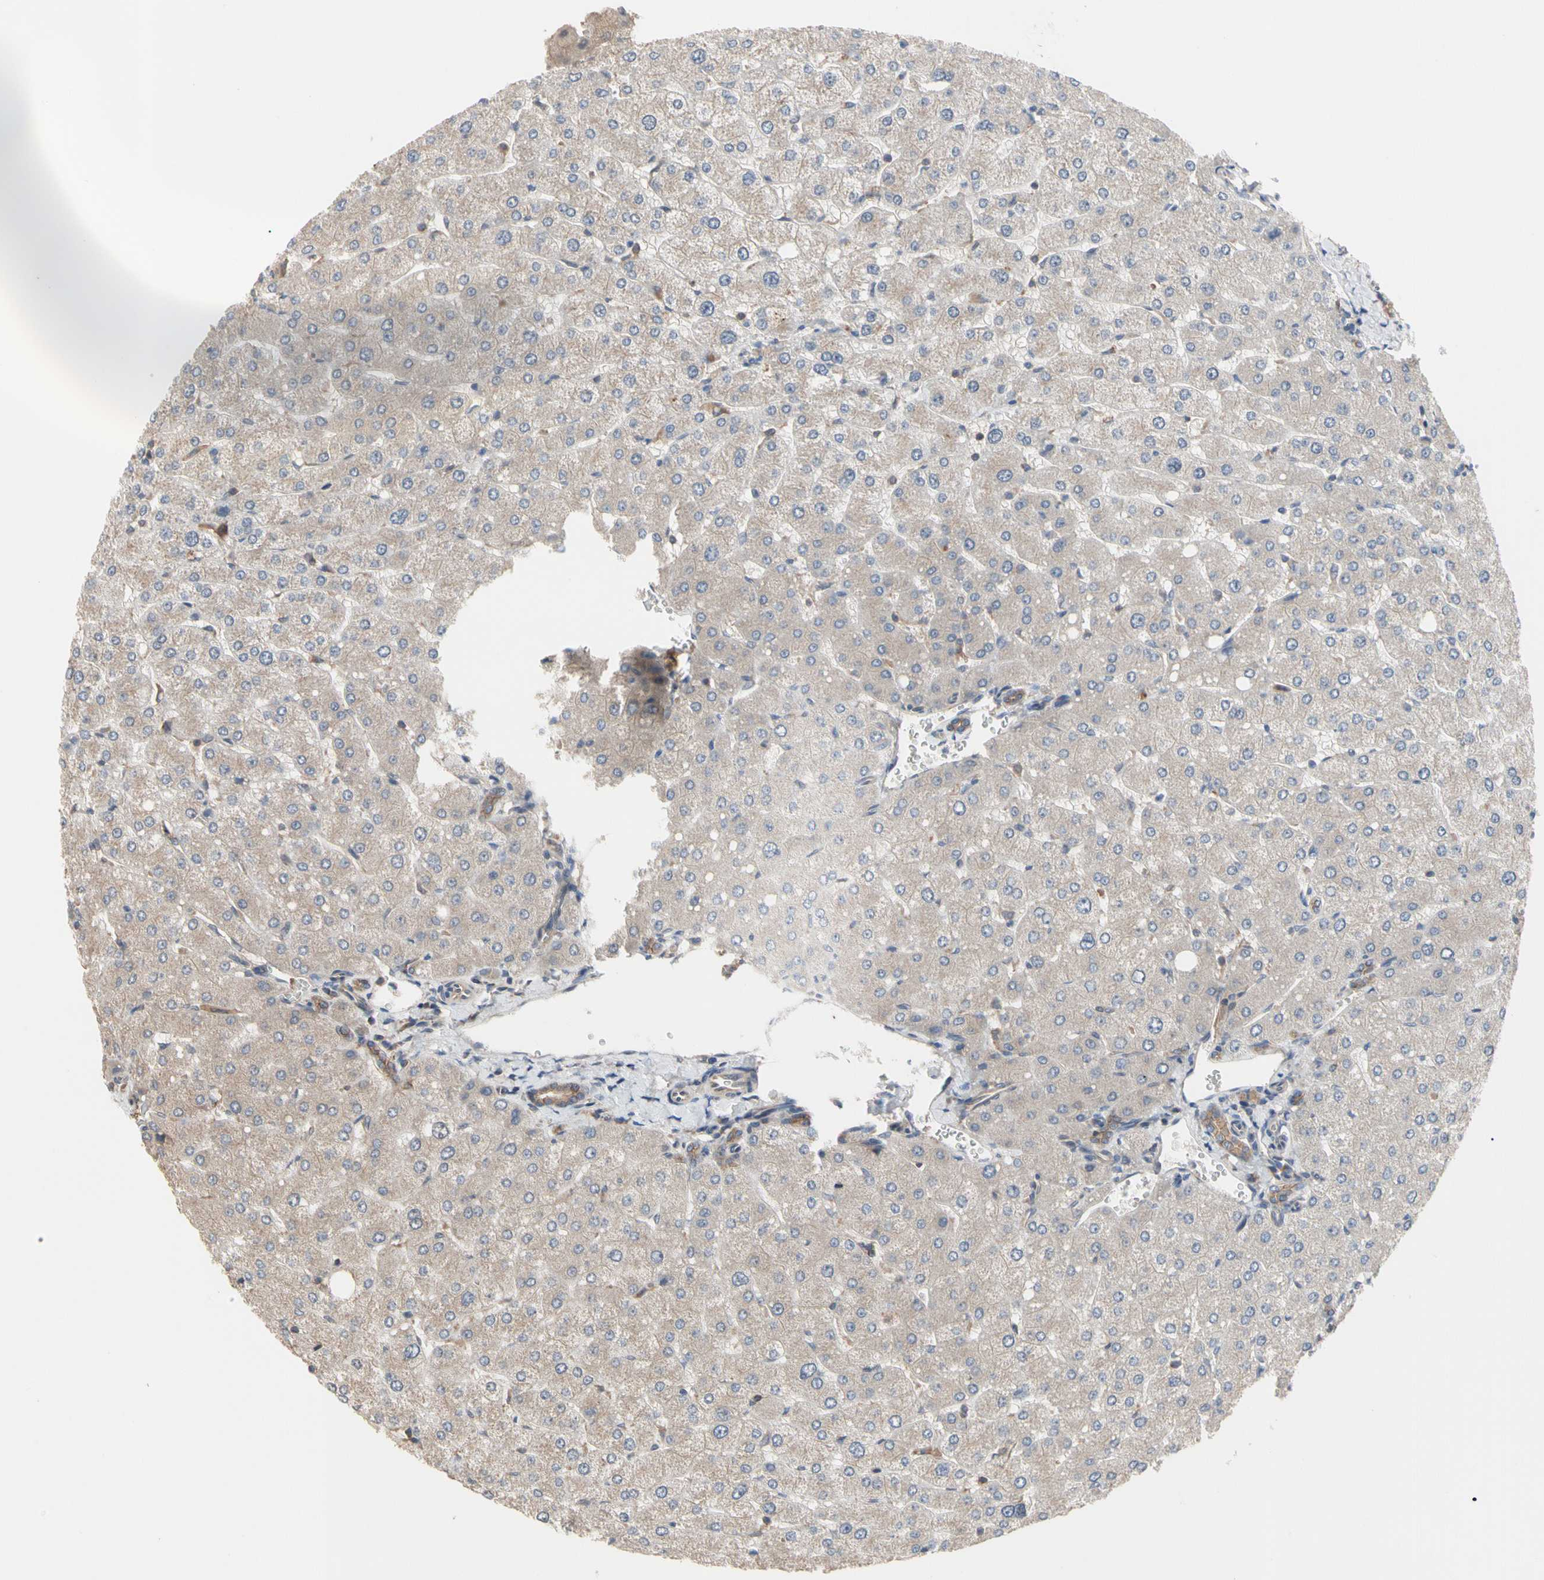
{"staining": {"intensity": "moderate", "quantity": ">75%", "location": "cytoplasmic/membranous"}, "tissue": "liver", "cell_type": "Cholangiocytes", "image_type": "normal", "snomed": [{"axis": "morphology", "description": "Normal tissue, NOS"}, {"axis": "topography", "description": "Liver"}], "caption": "Cholangiocytes exhibit moderate cytoplasmic/membranous positivity in about >75% of cells in unremarkable liver.", "gene": "DPP8", "patient": {"sex": "male", "age": 55}}